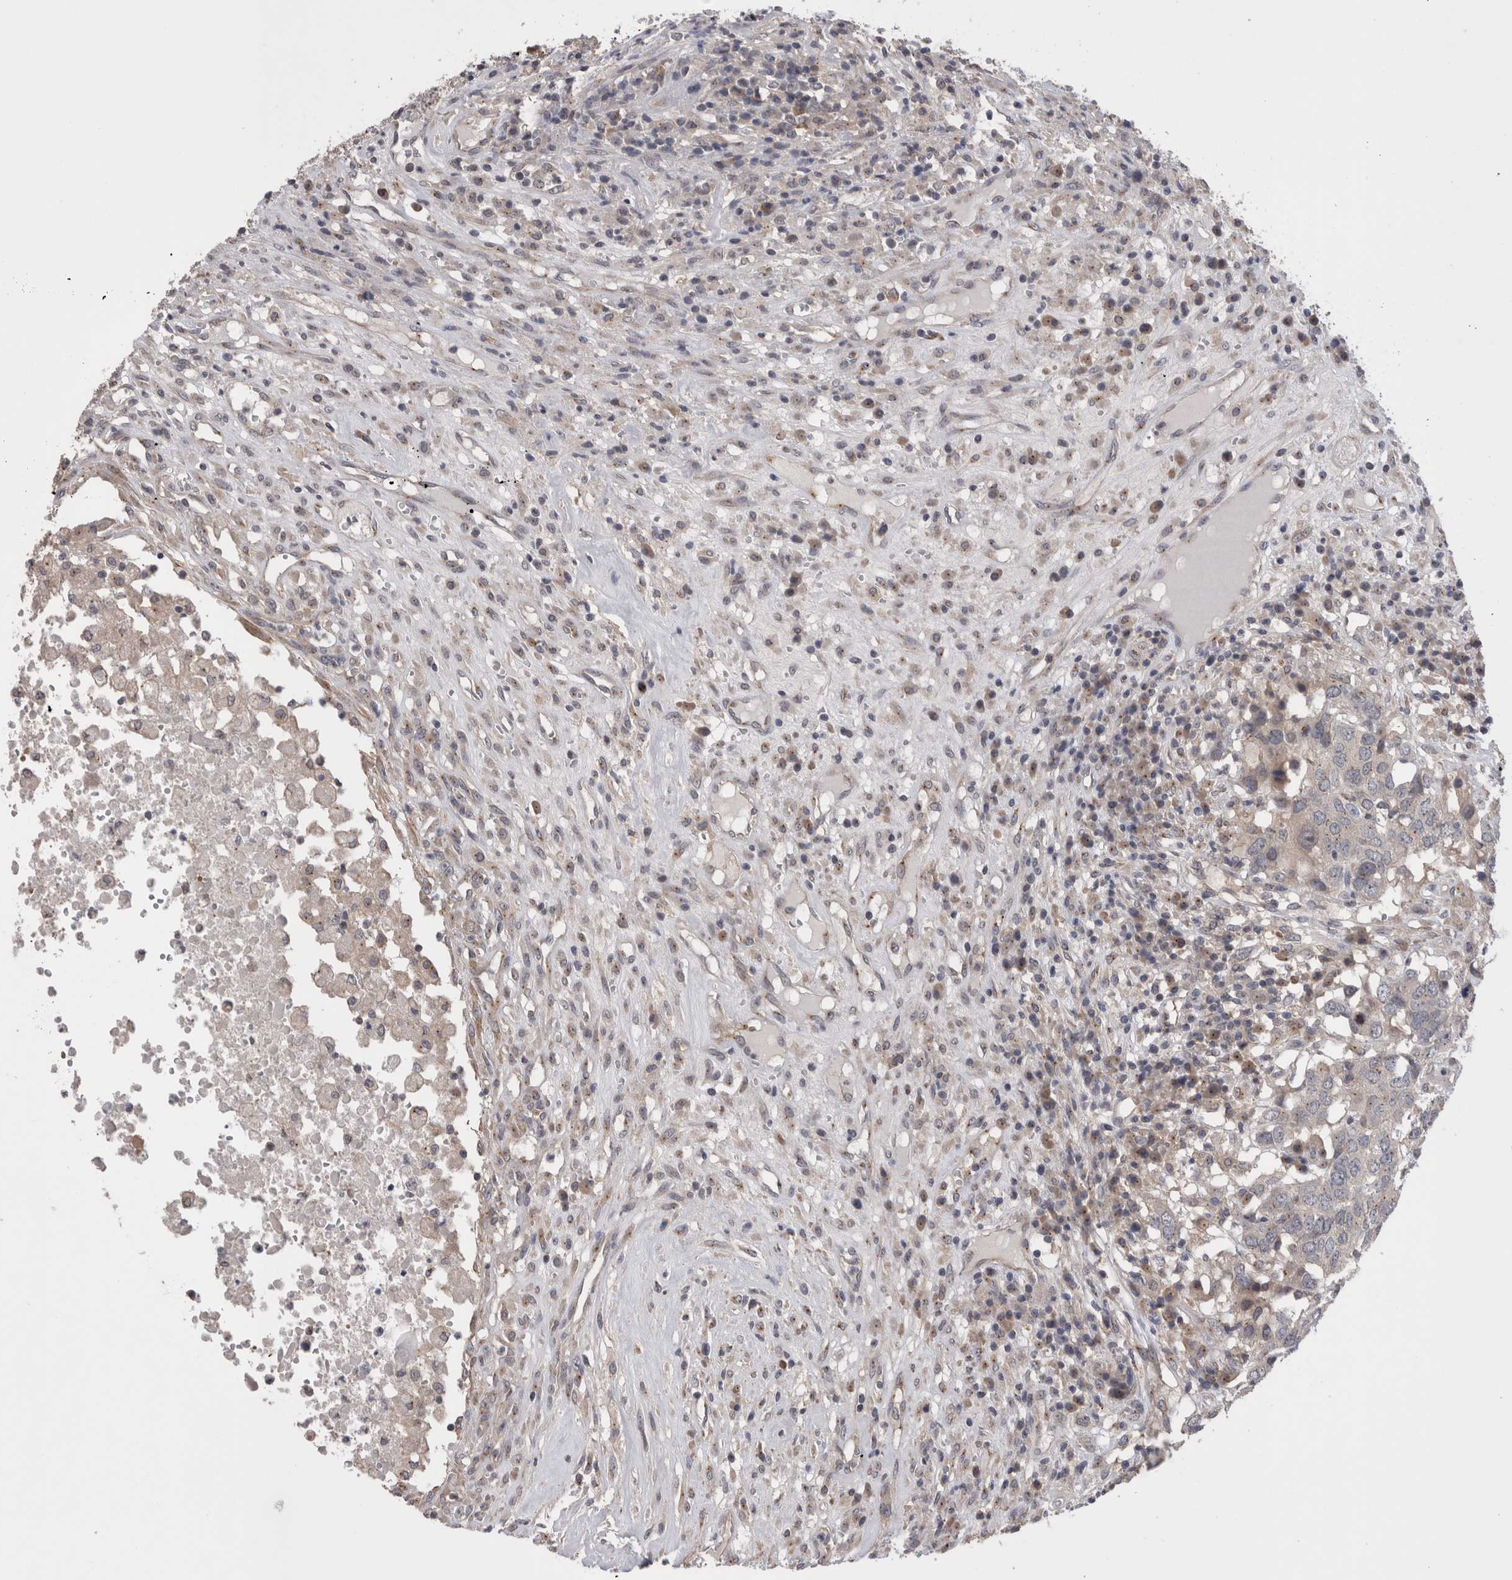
{"staining": {"intensity": "negative", "quantity": "none", "location": "none"}, "tissue": "head and neck cancer", "cell_type": "Tumor cells", "image_type": "cancer", "snomed": [{"axis": "morphology", "description": "Squamous cell carcinoma, NOS"}, {"axis": "topography", "description": "Head-Neck"}], "caption": "Immunohistochemical staining of head and neck cancer (squamous cell carcinoma) demonstrates no significant positivity in tumor cells.", "gene": "DCTN6", "patient": {"sex": "male", "age": 66}}